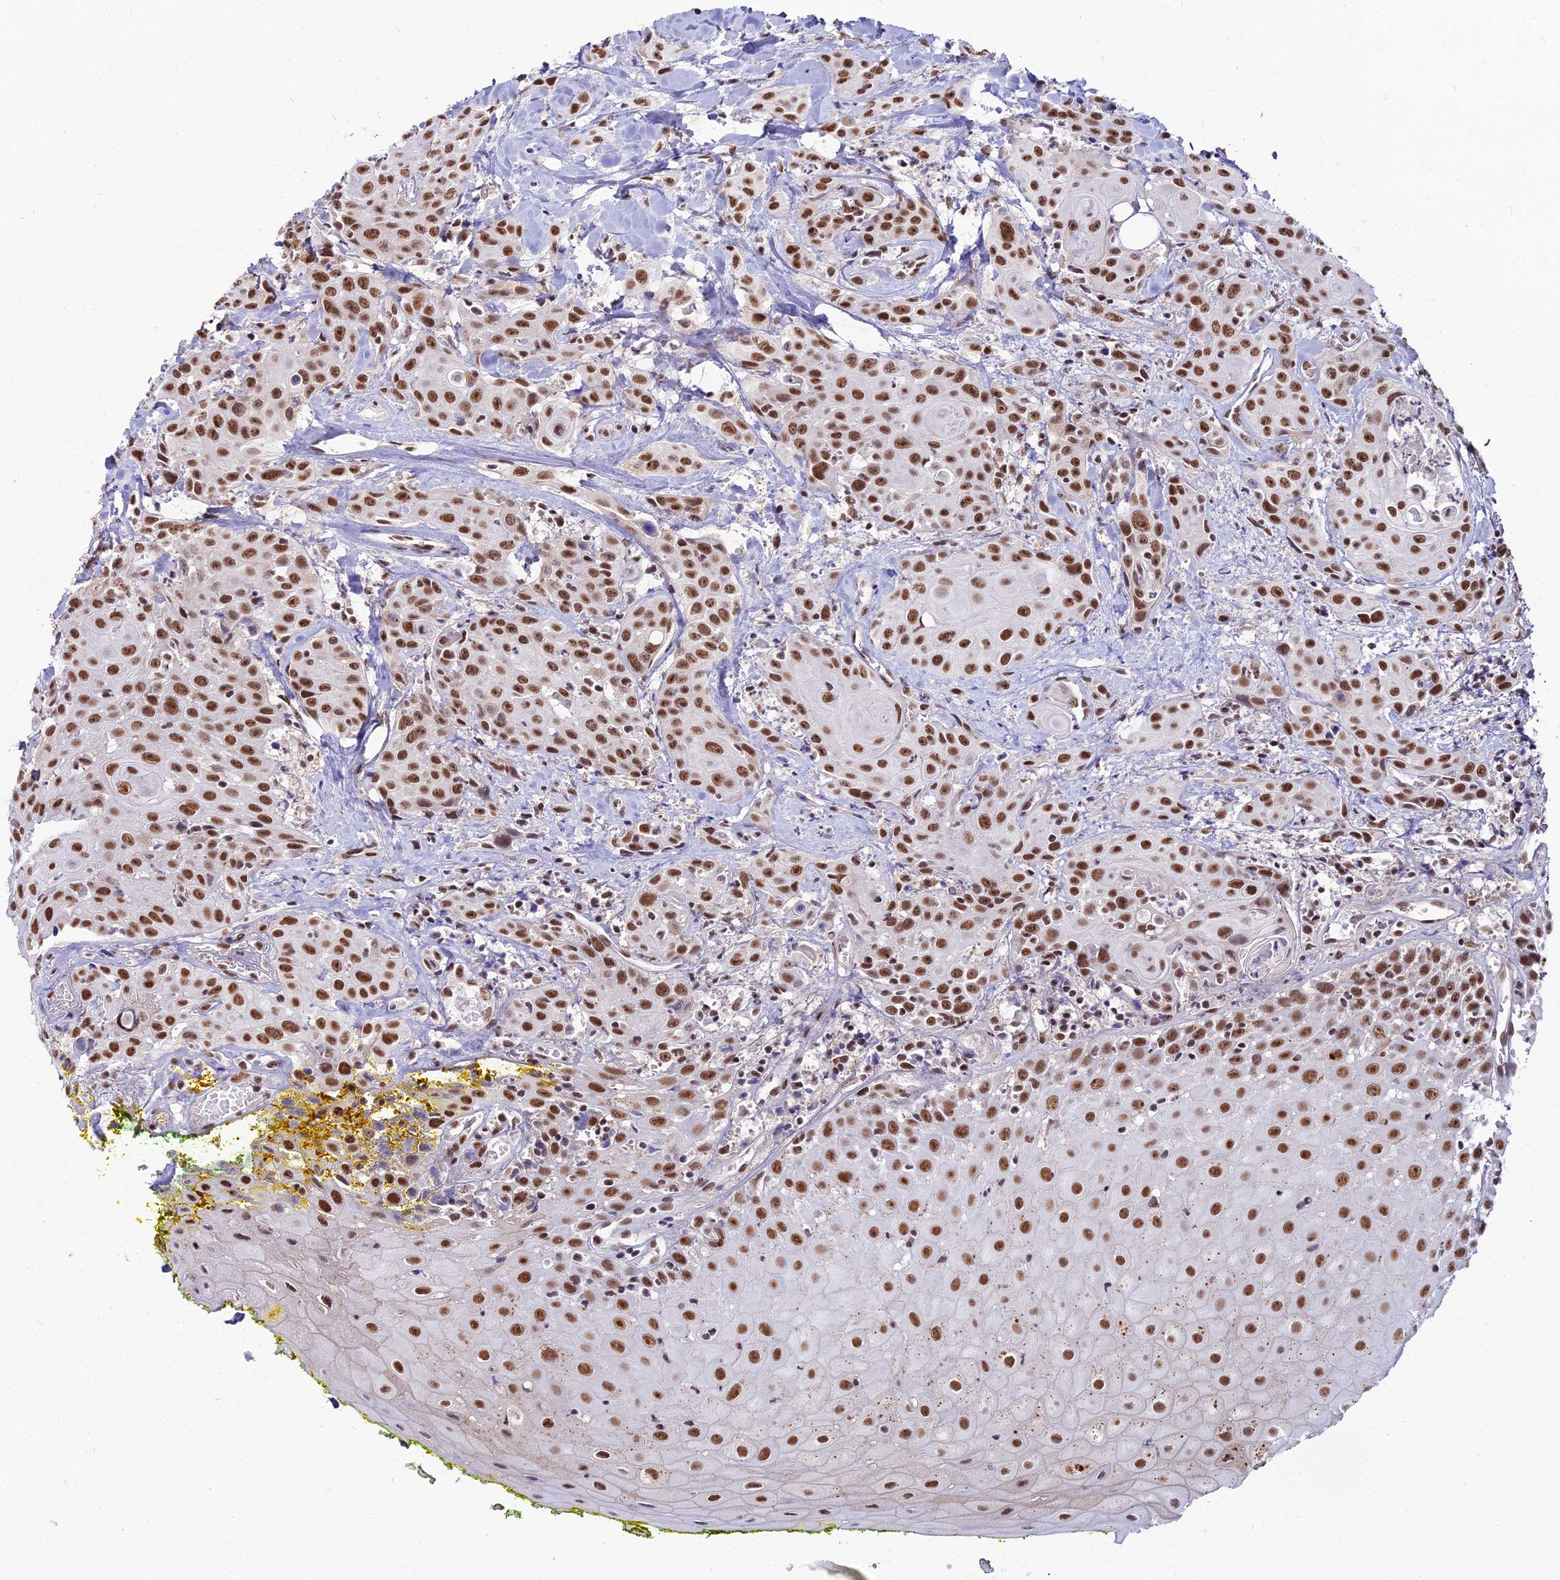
{"staining": {"intensity": "strong", "quantity": ">75%", "location": "nuclear"}, "tissue": "head and neck cancer", "cell_type": "Tumor cells", "image_type": "cancer", "snomed": [{"axis": "morphology", "description": "Squamous cell carcinoma, NOS"}, {"axis": "topography", "description": "Oral tissue"}, {"axis": "topography", "description": "Head-Neck"}], "caption": "A brown stain shows strong nuclear positivity of a protein in head and neck cancer tumor cells. (brown staining indicates protein expression, while blue staining denotes nuclei).", "gene": "RBM12", "patient": {"sex": "female", "age": 82}}